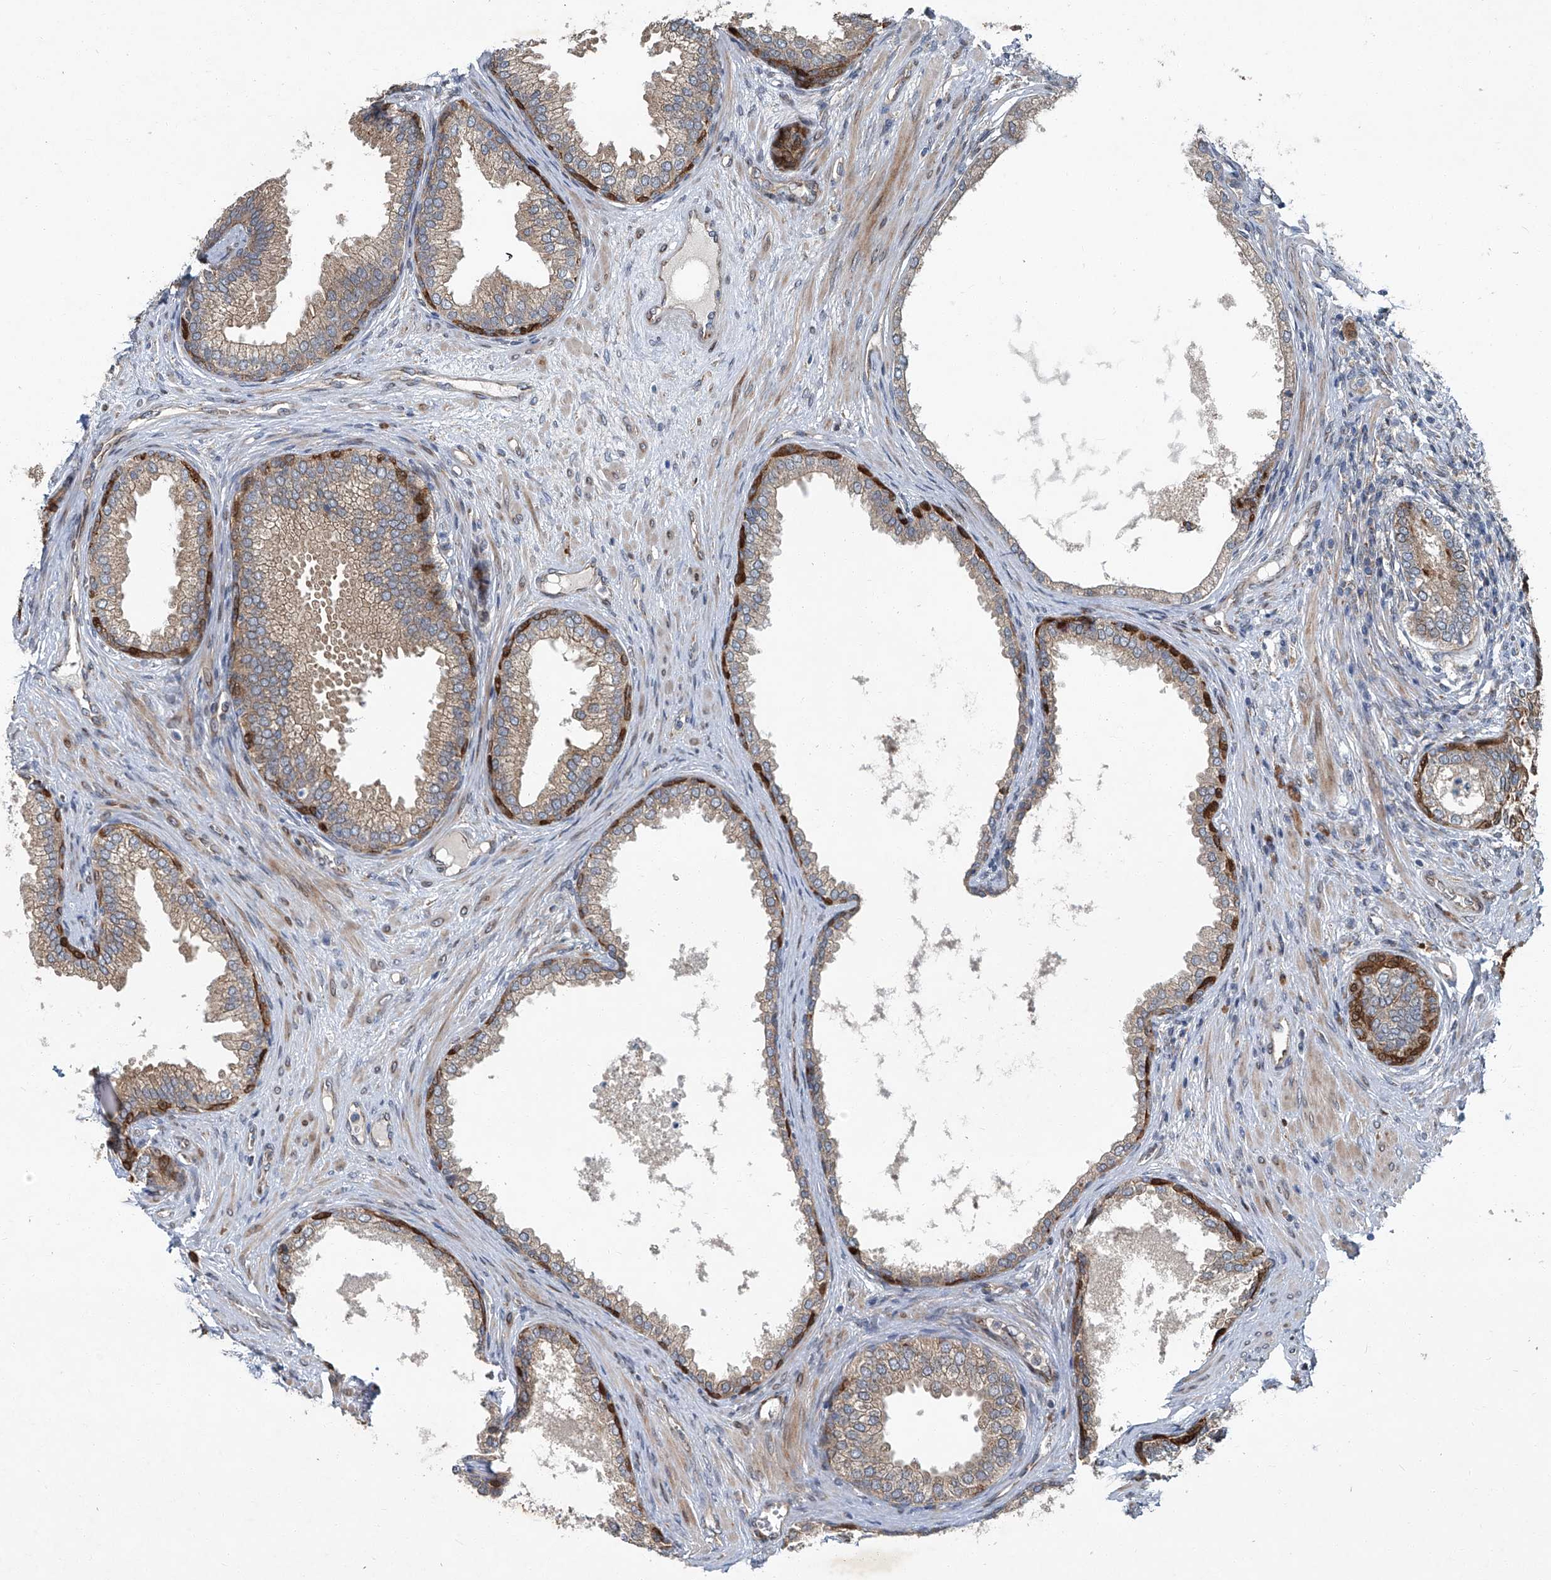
{"staining": {"intensity": "moderate", "quantity": "25%-75%", "location": "cytoplasmic/membranous"}, "tissue": "prostate", "cell_type": "Glandular cells", "image_type": "normal", "snomed": [{"axis": "morphology", "description": "Normal tissue, NOS"}, {"axis": "topography", "description": "Prostate"}], "caption": "Brown immunohistochemical staining in normal human prostate demonstrates moderate cytoplasmic/membranous positivity in about 25%-75% of glandular cells. The protein of interest is shown in brown color, while the nuclei are stained blue.", "gene": "GPR132", "patient": {"sex": "male", "age": 76}}